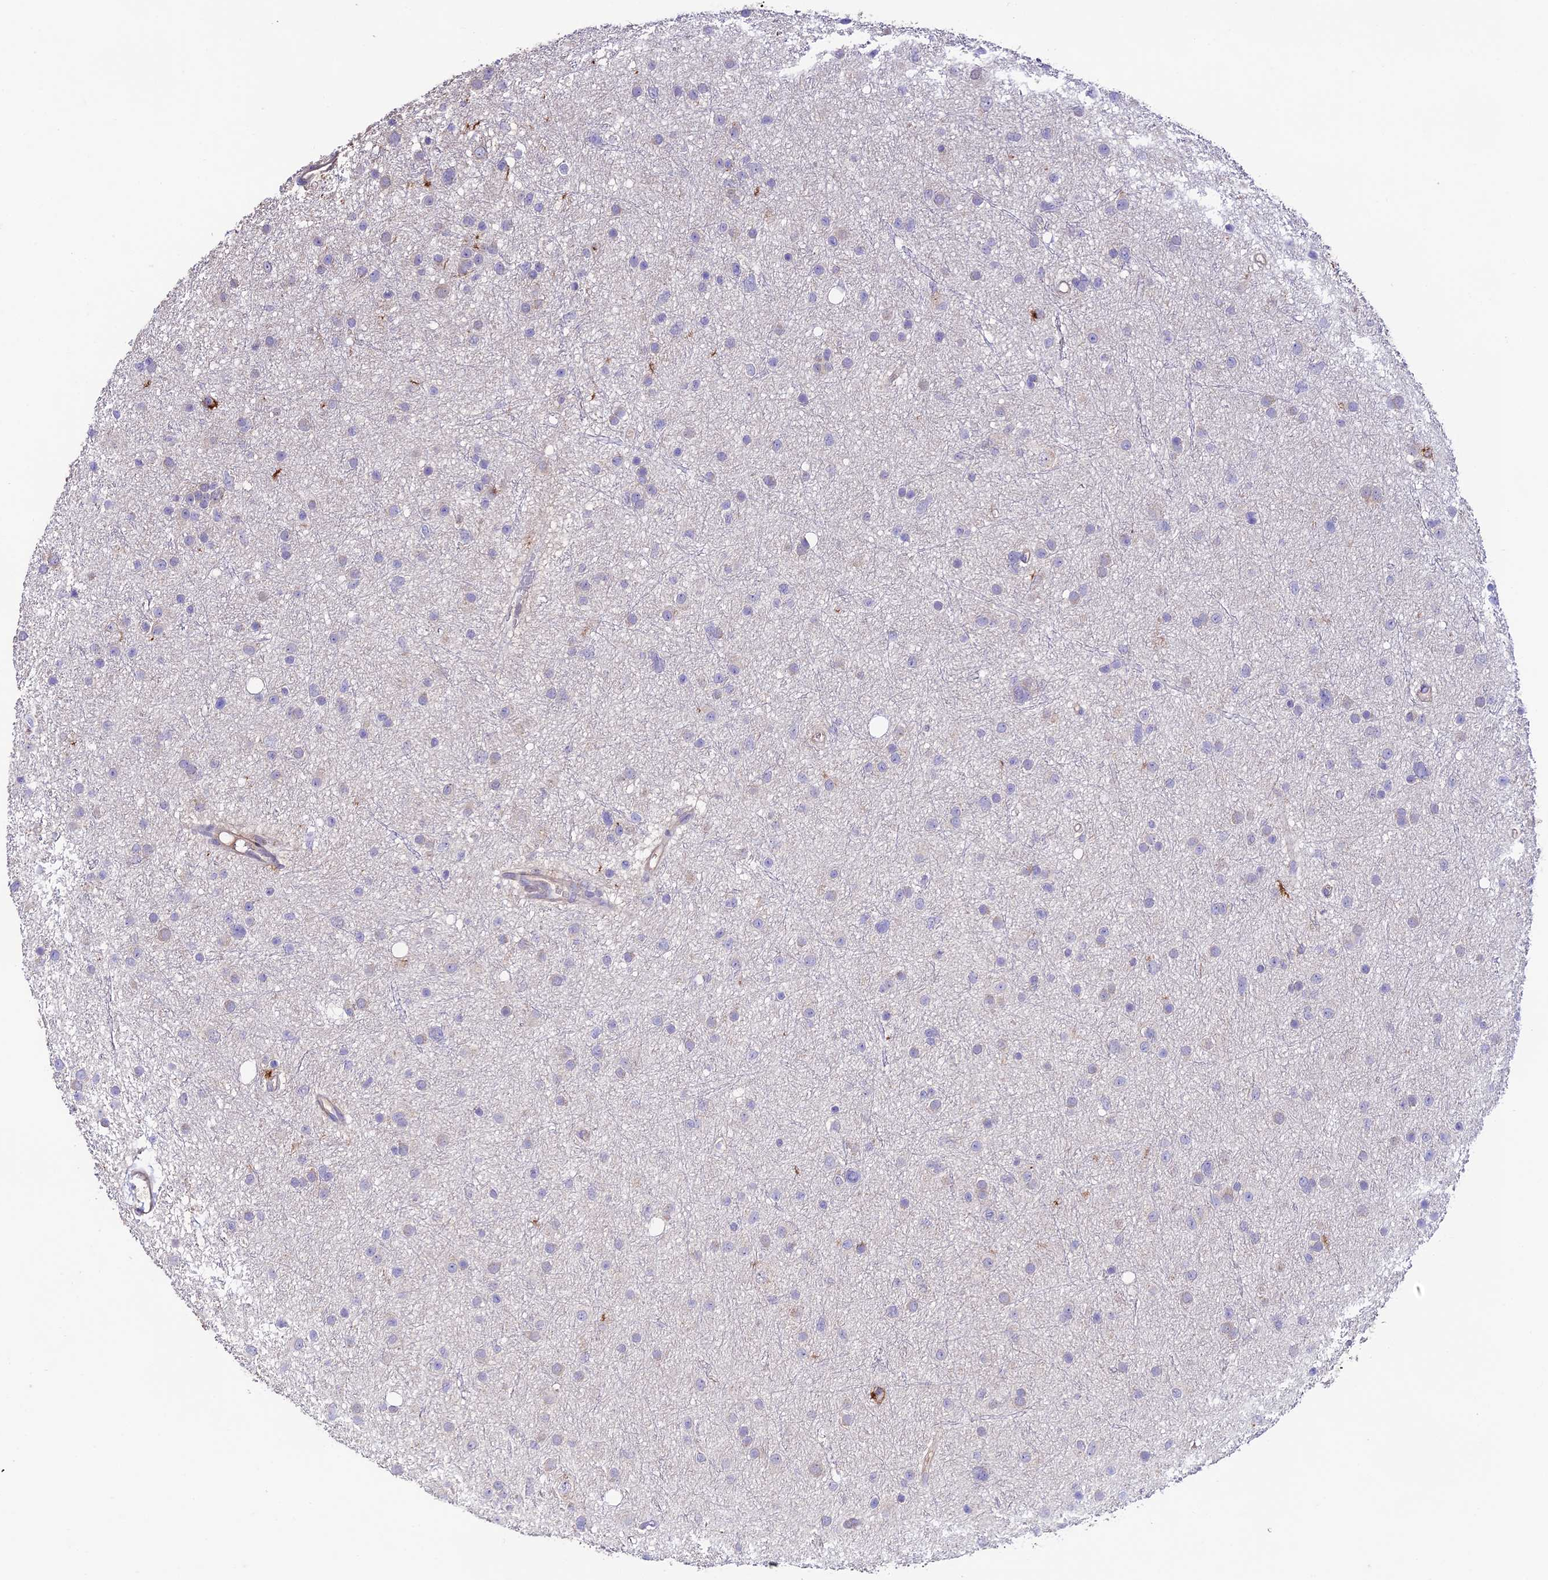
{"staining": {"intensity": "negative", "quantity": "none", "location": "none"}, "tissue": "glioma", "cell_type": "Tumor cells", "image_type": "cancer", "snomed": [{"axis": "morphology", "description": "Glioma, malignant, Low grade"}, {"axis": "topography", "description": "Cerebral cortex"}], "caption": "An immunohistochemistry micrograph of glioma is shown. There is no staining in tumor cells of glioma. (Stains: DAB immunohistochemistry with hematoxylin counter stain, Microscopy: brightfield microscopy at high magnification).", "gene": "BRME1", "patient": {"sex": "female", "age": 39}}